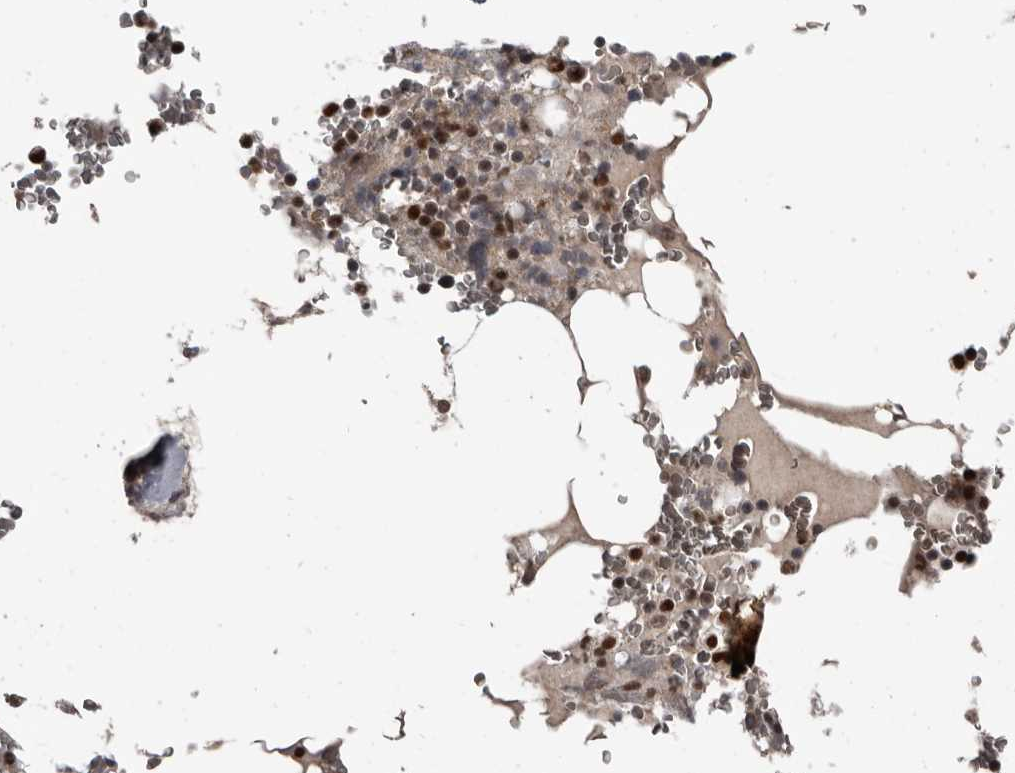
{"staining": {"intensity": "strong", "quantity": ">75%", "location": "nuclear"}, "tissue": "bone marrow", "cell_type": "Hematopoietic cells", "image_type": "normal", "snomed": [{"axis": "morphology", "description": "Normal tissue, NOS"}, {"axis": "topography", "description": "Bone marrow"}], "caption": "Immunohistochemistry (IHC) (DAB) staining of benign human bone marrow shows strong nuclear protein positivity in about >75% of hematopoietic cells.", "gene": "CHD1L", "patient": {"sex": "male", "age": 58}}